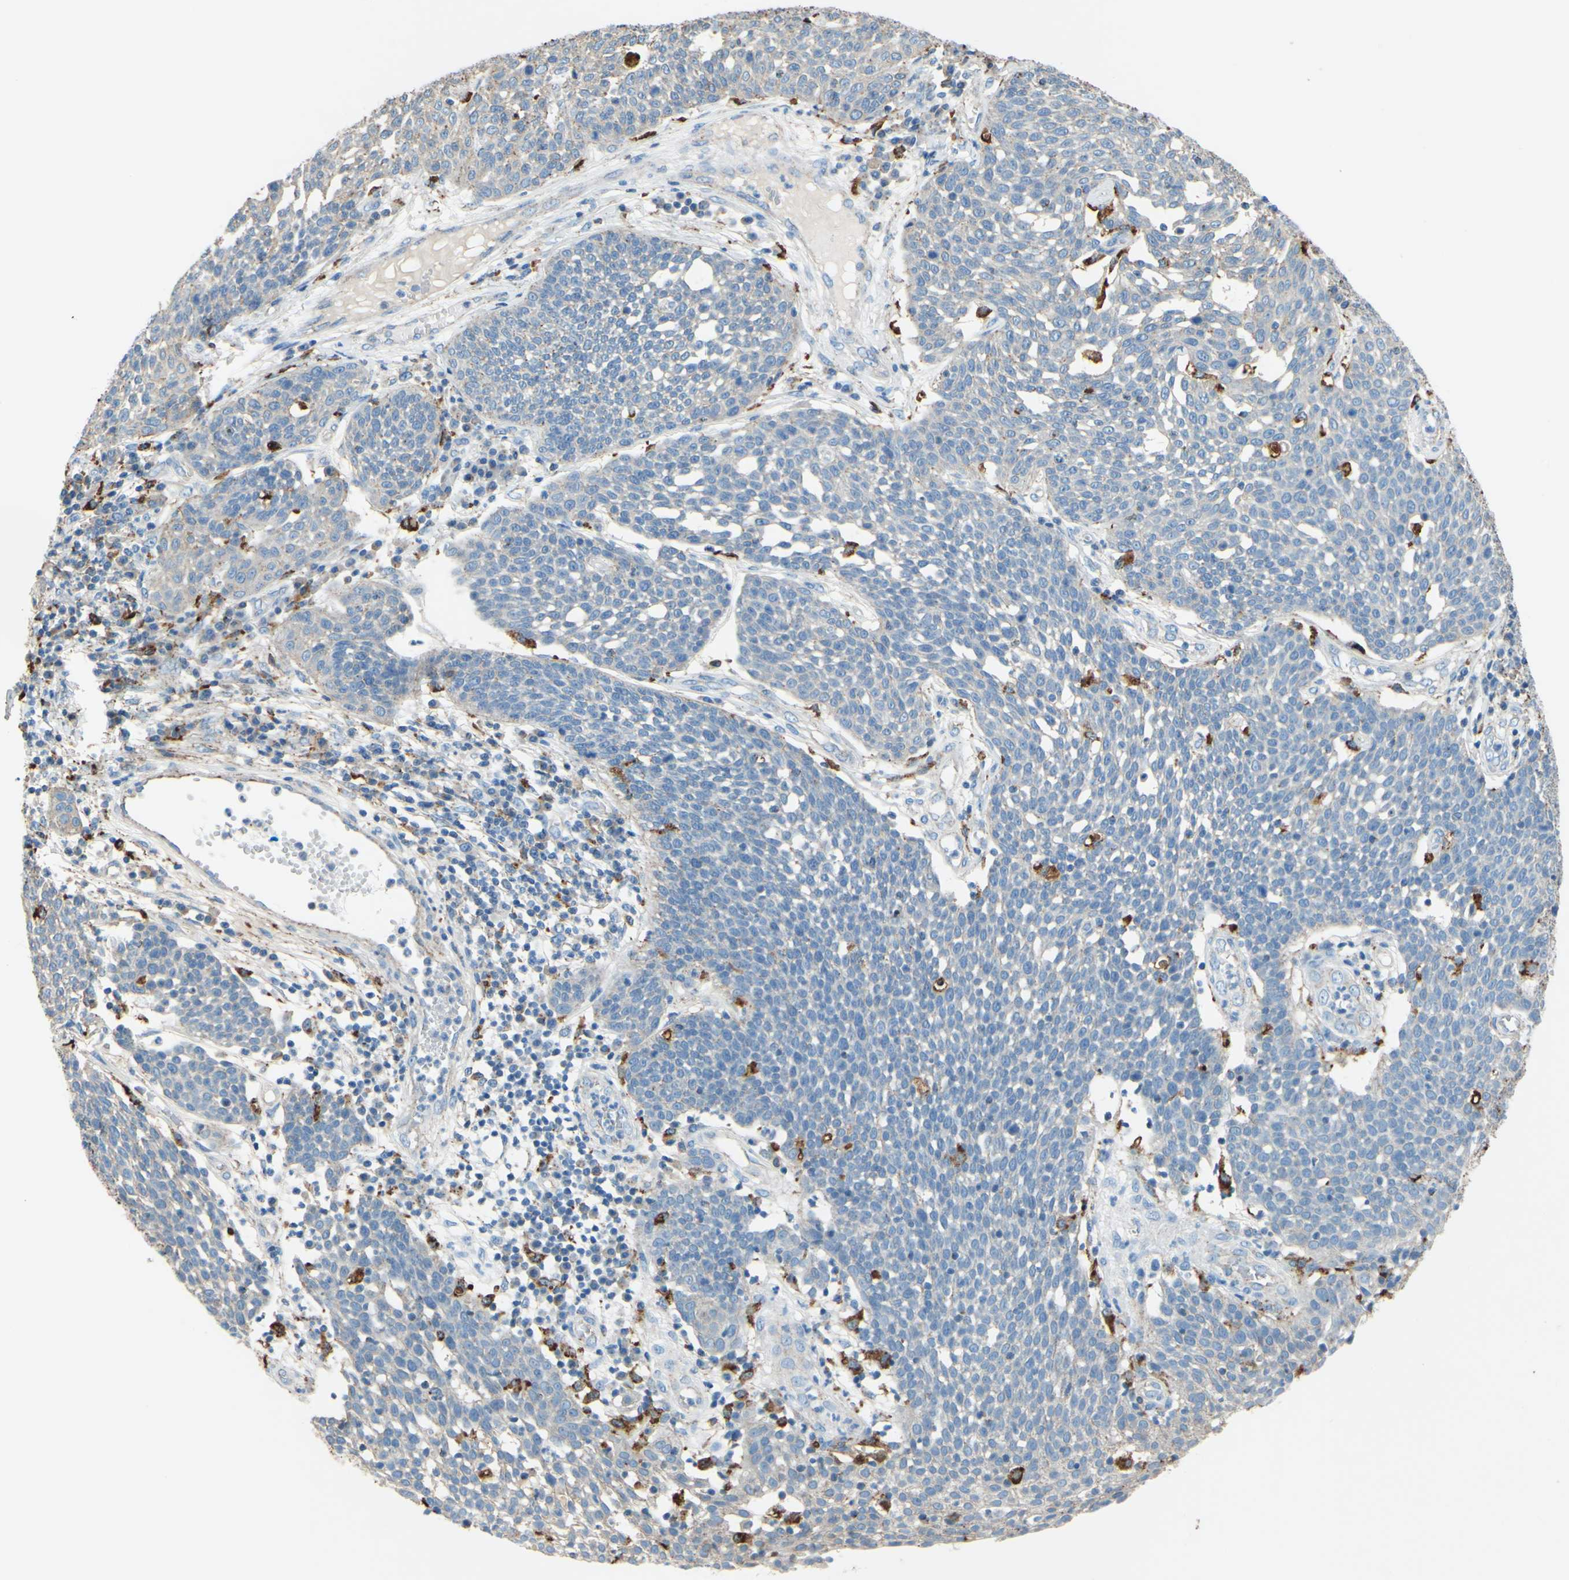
{"staining": {"intensity": "negative", "quantity": "none", "location": "none"}, "tissue": "cervical cancer", "cell_type": "Tumor cells", "image_type": "cancer", "snomed": [{"axis": "morphology", "description": "Squamous cell carcinoma, NOS"}, {"axis": "topography", "description": "Cervix"}], "caption": "Tumor cells are negative for protein expression in human cervical cancer. The staining was performed using DAB to visualize the protein expression in brown, while the nuclei were stained in blue with hematoxylin (Magnification: 20x).", "gene": "CTSD", "patient": {"sex": "female", "age": 34}}